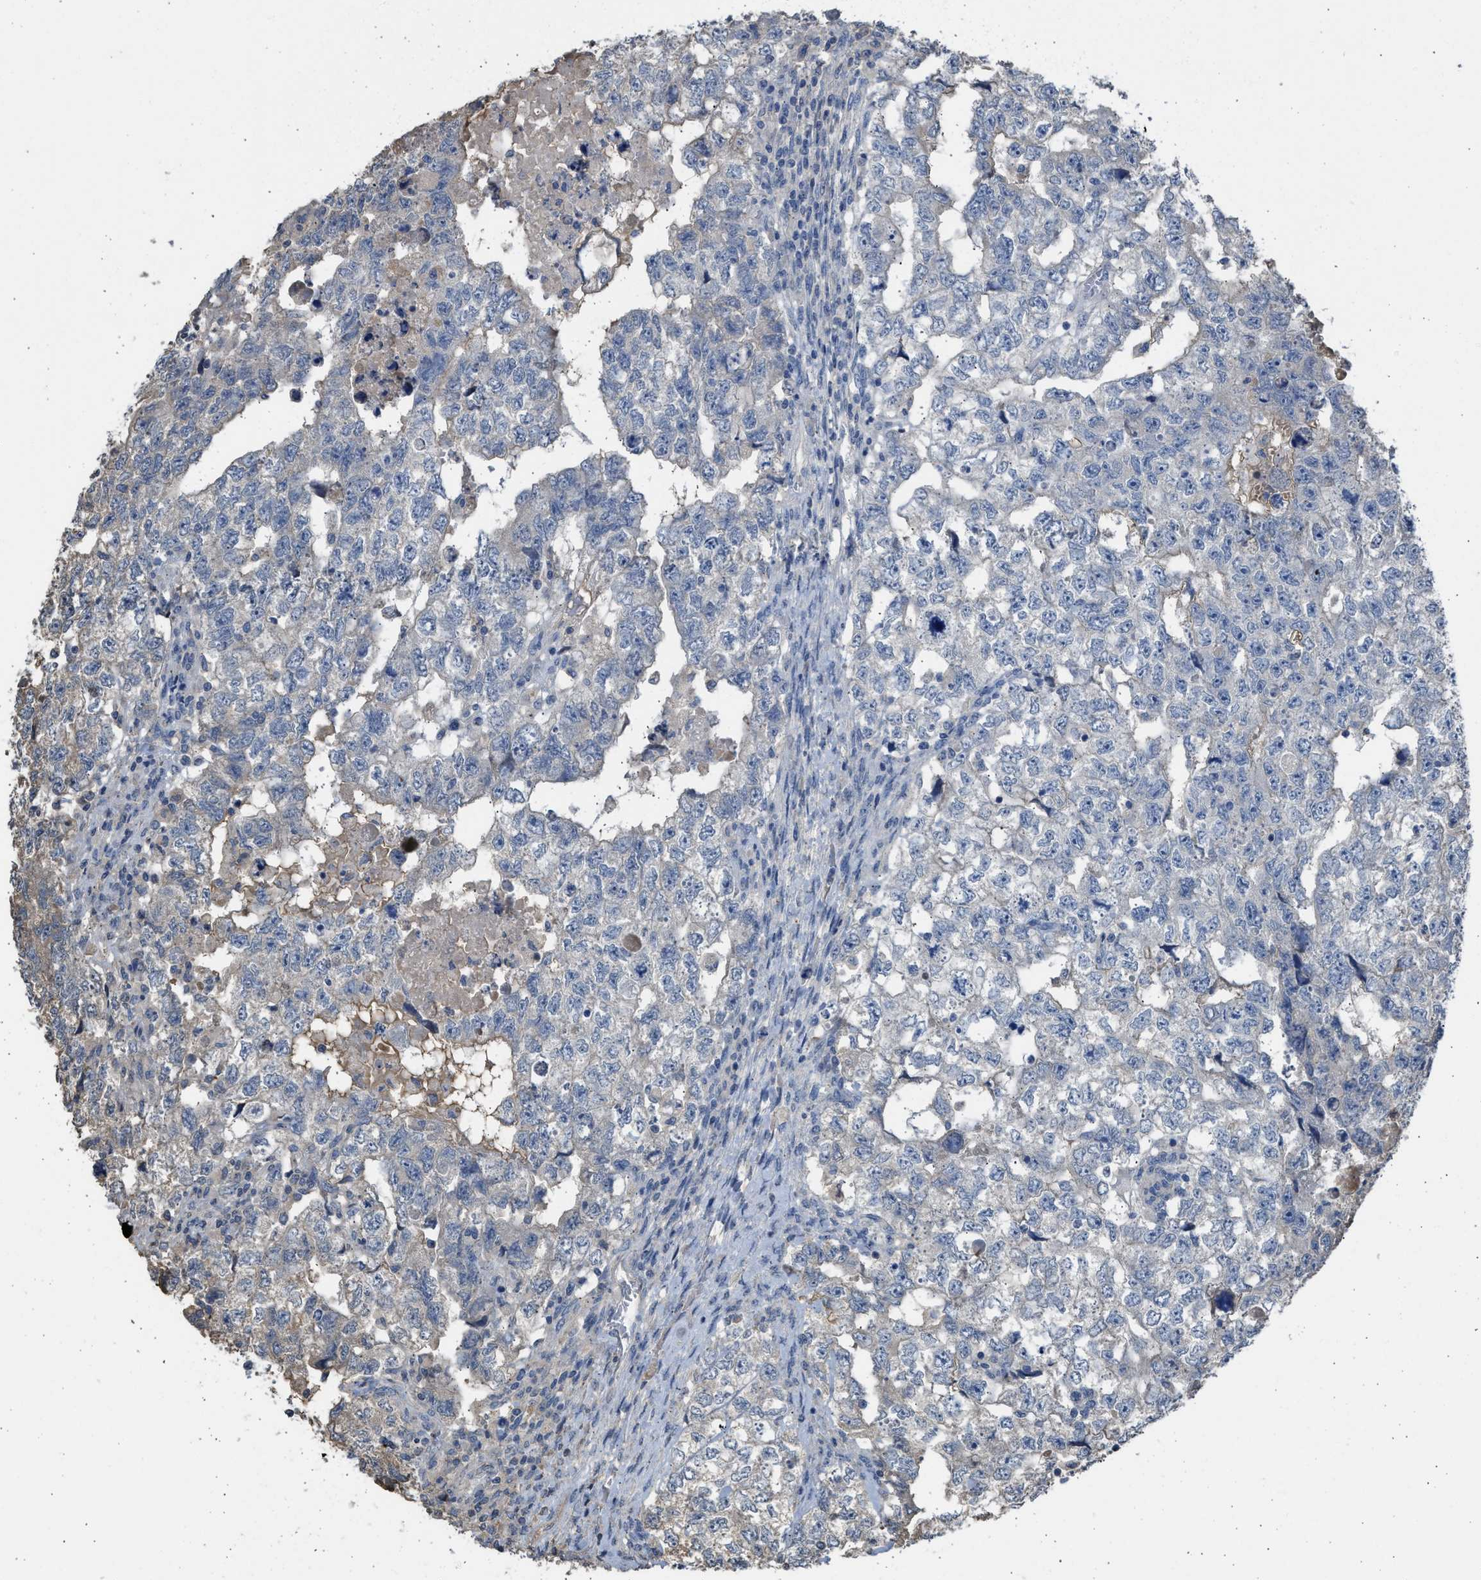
{"staining": {"intensity": "negative", "quantity": "none", "location": "none"}, "tissue": "testis cancer", "cell_type": "Tumor cells", "image_type": "cancer", "snomed": [{"axis": "morphology", "description": "Carcinoma, Embryonal, NOS"}, {"axis": "topography", "description": "Testis"}], "caption": "This is an IHC image of human testis cancer. There is no positivity in tumor cells.", "gene": "SULT2A1", "patient": {"sex": "male", "age": 36}}